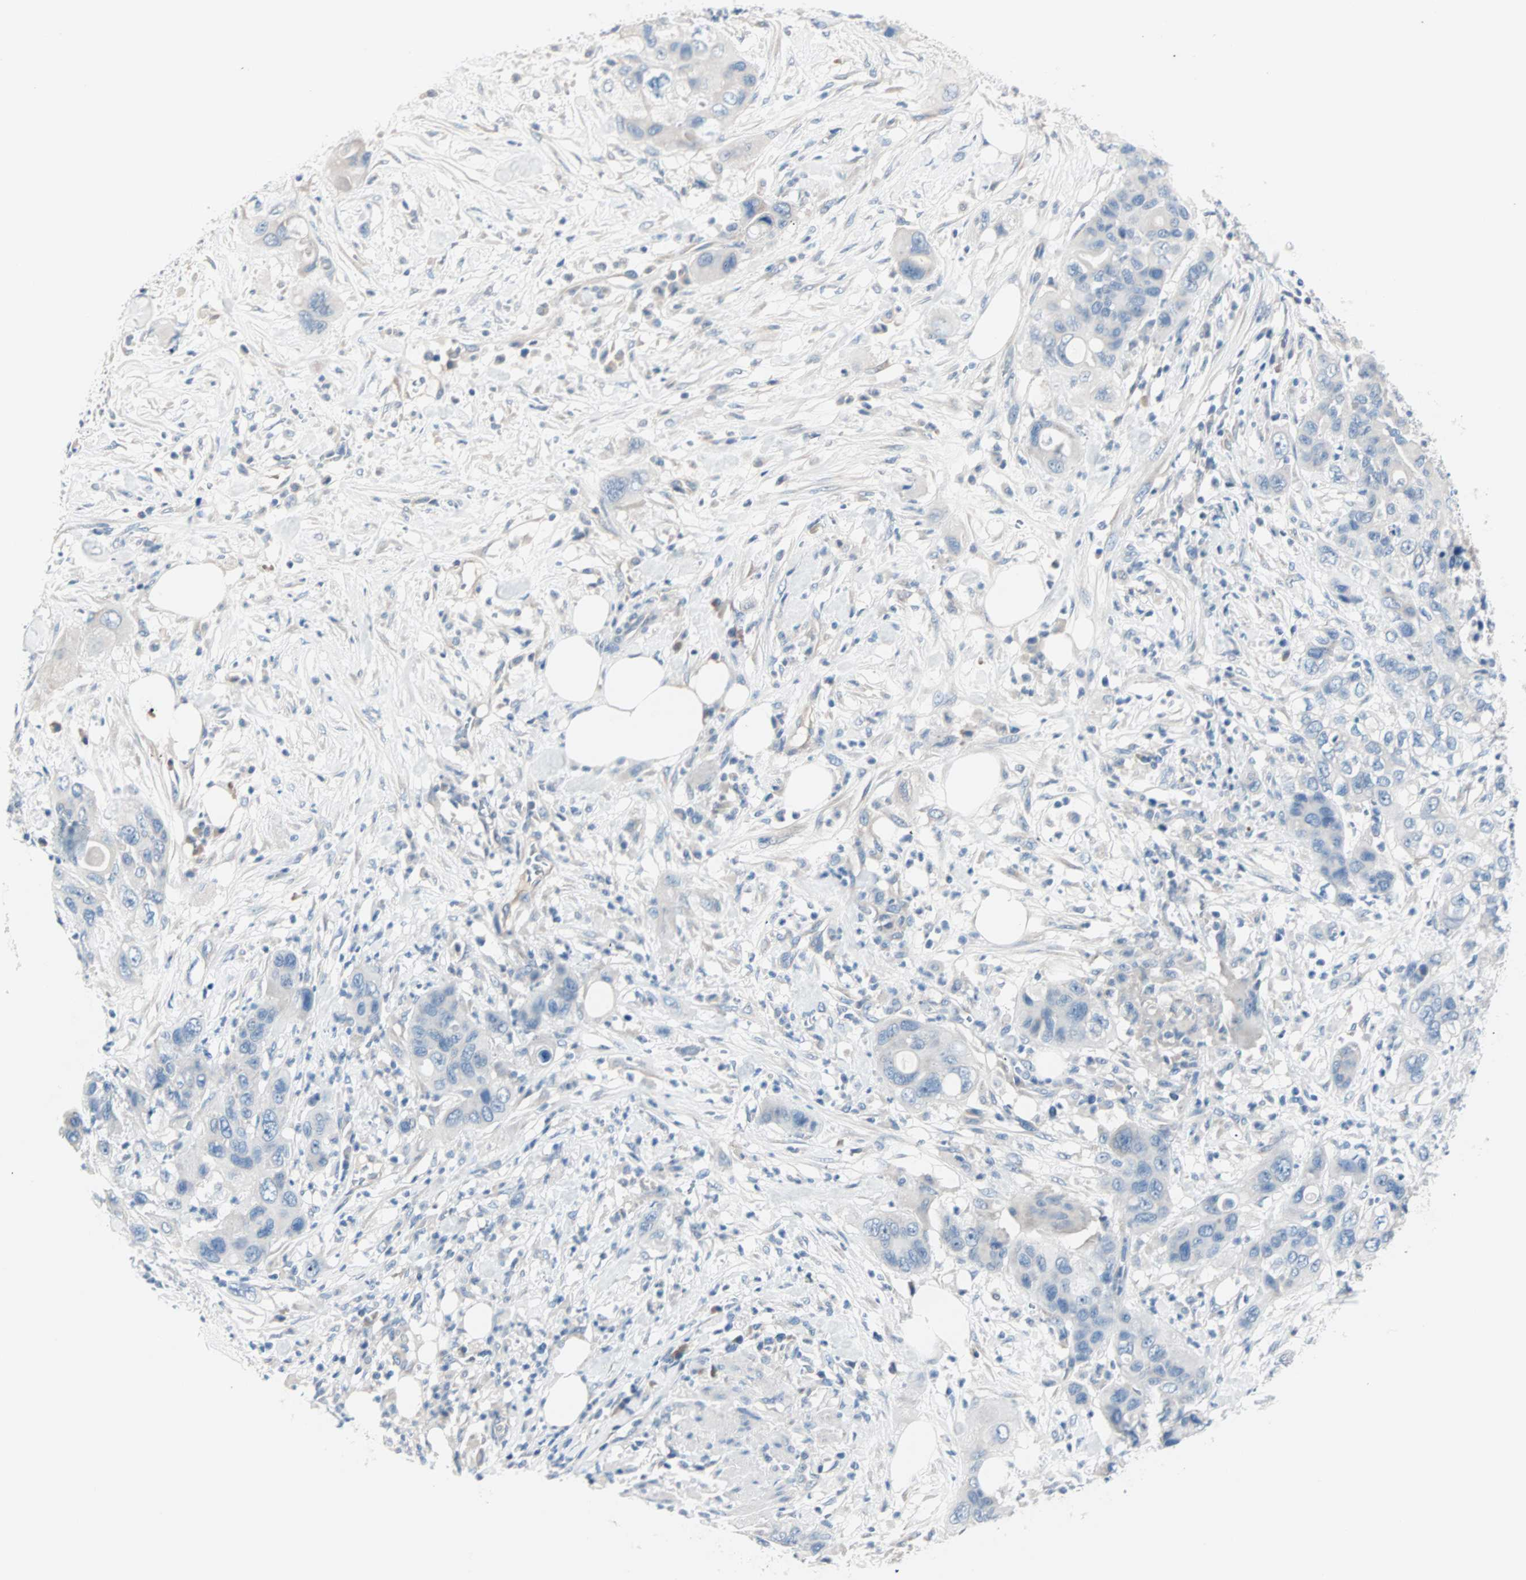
{"staining": {"intensity": "negative", "quantity": "none", "location": "none"}, "tissue": "pancreatic cancer", "cell_type": "Tumor cells", "image_type": "cancer", "snomed": [{"axis": "morphology", "description": "Adenocarcinoma, NOS"}, {"axis": "topography", "description": "Pancreas"}], "caption": "Tumor cells show no significant protein positivity in pancreatic adenocarcinoma.", "gene": "NEFH", "patient": {"sex": "female", "age": 71}}